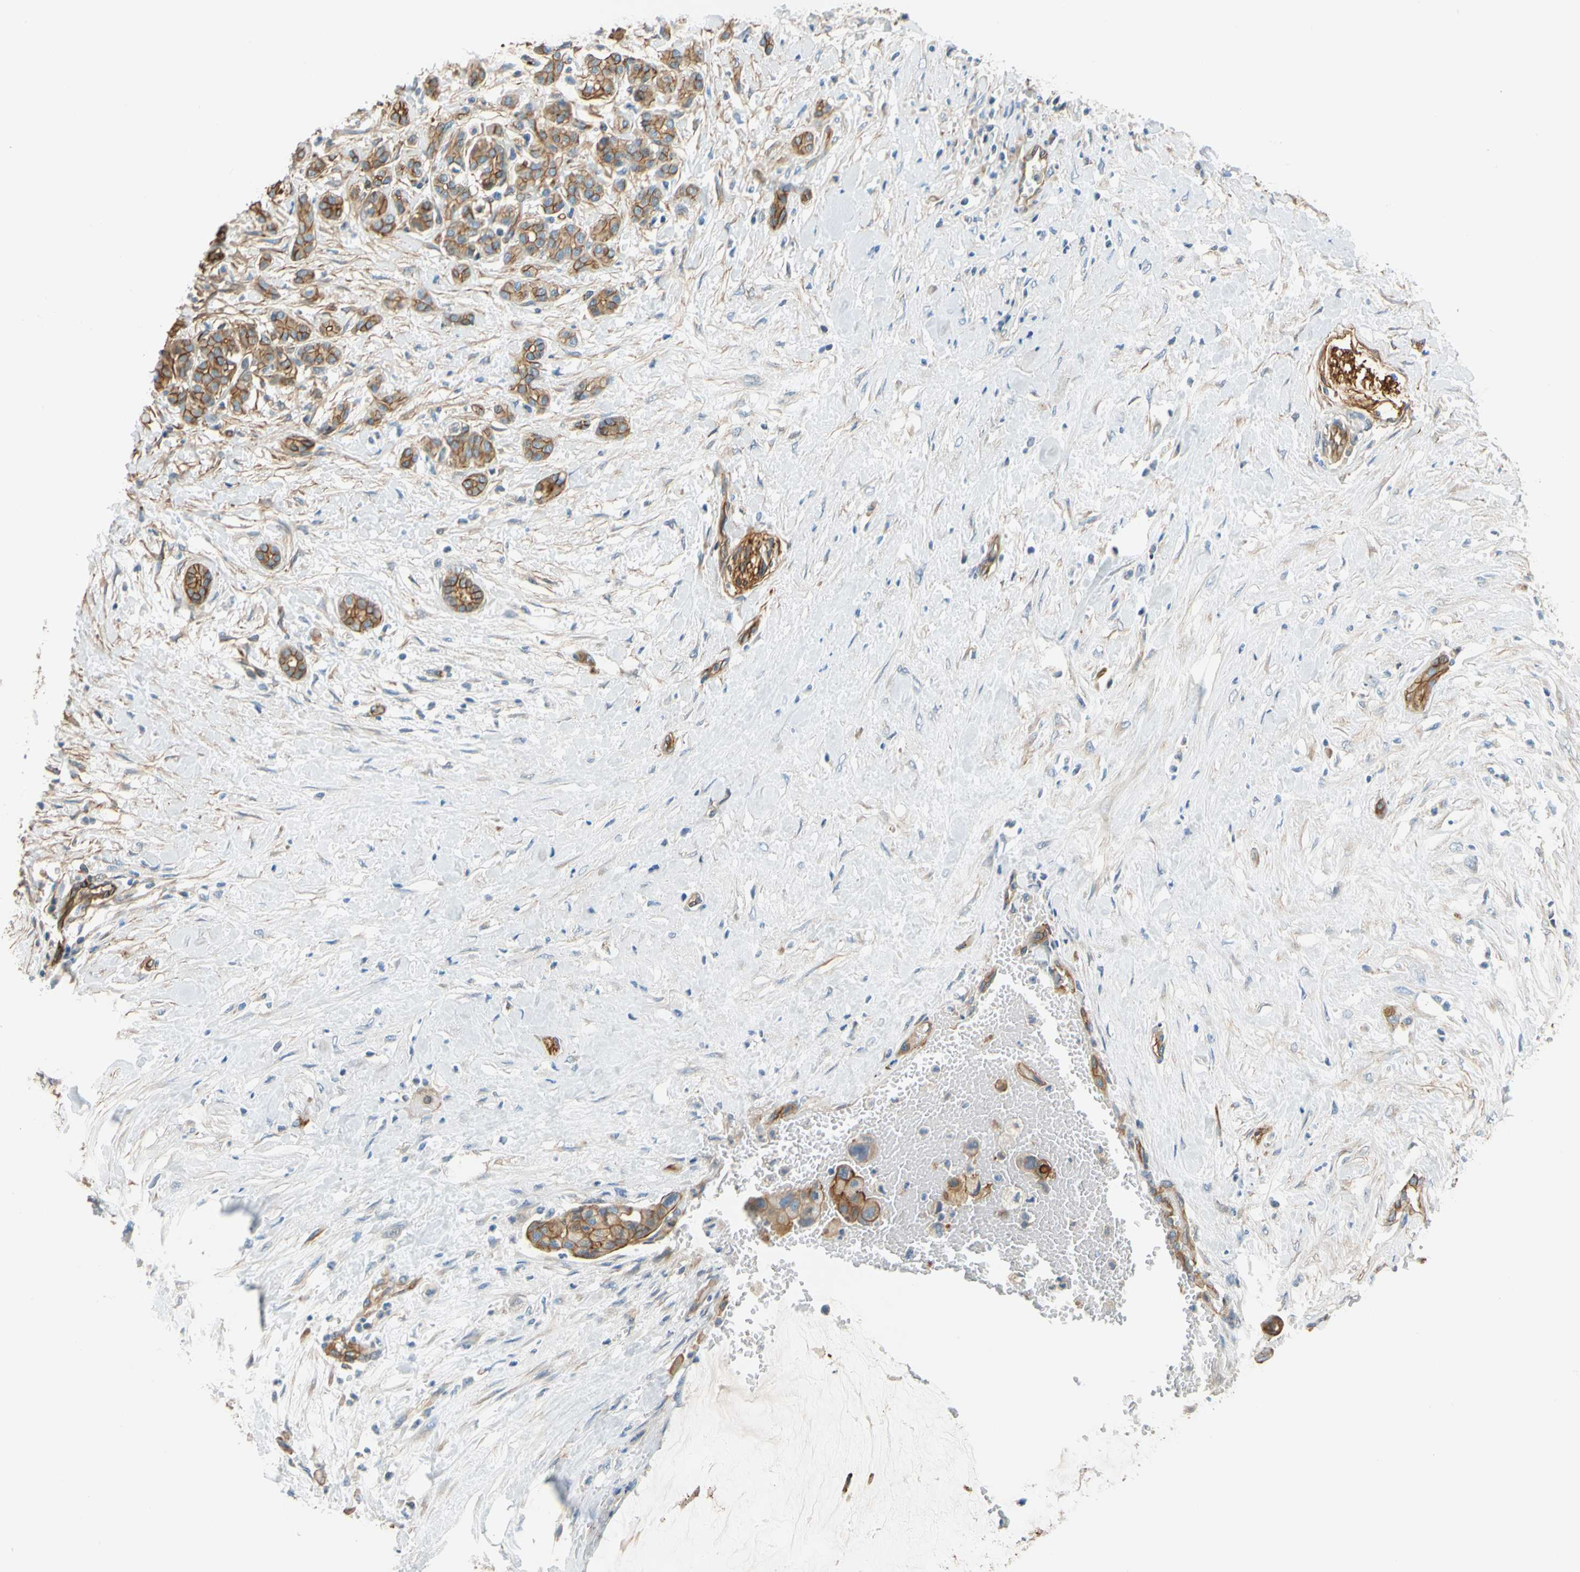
{"staining": {"intensity": "moderate", "quantity": ">75%", "location": "cytoplasmic/membranous"}, "tissue": "pancreatic cancer", "cell_type": "Tumor cells", "image_type": "cancer", "snomed": [{"axis": "morphology", "description": "Adenocarcinoma, NOS"}, {"axis": "topography", "description": "Pancreas"}], "caption": "Protein staining of pancreatic adenocarcinoma tissue reveals moderate cytoplasmic/membranous staining in about >75% of tumor cells.", "gene": "SPTAN1", "patient": {"sex": "male", "age": 41}}